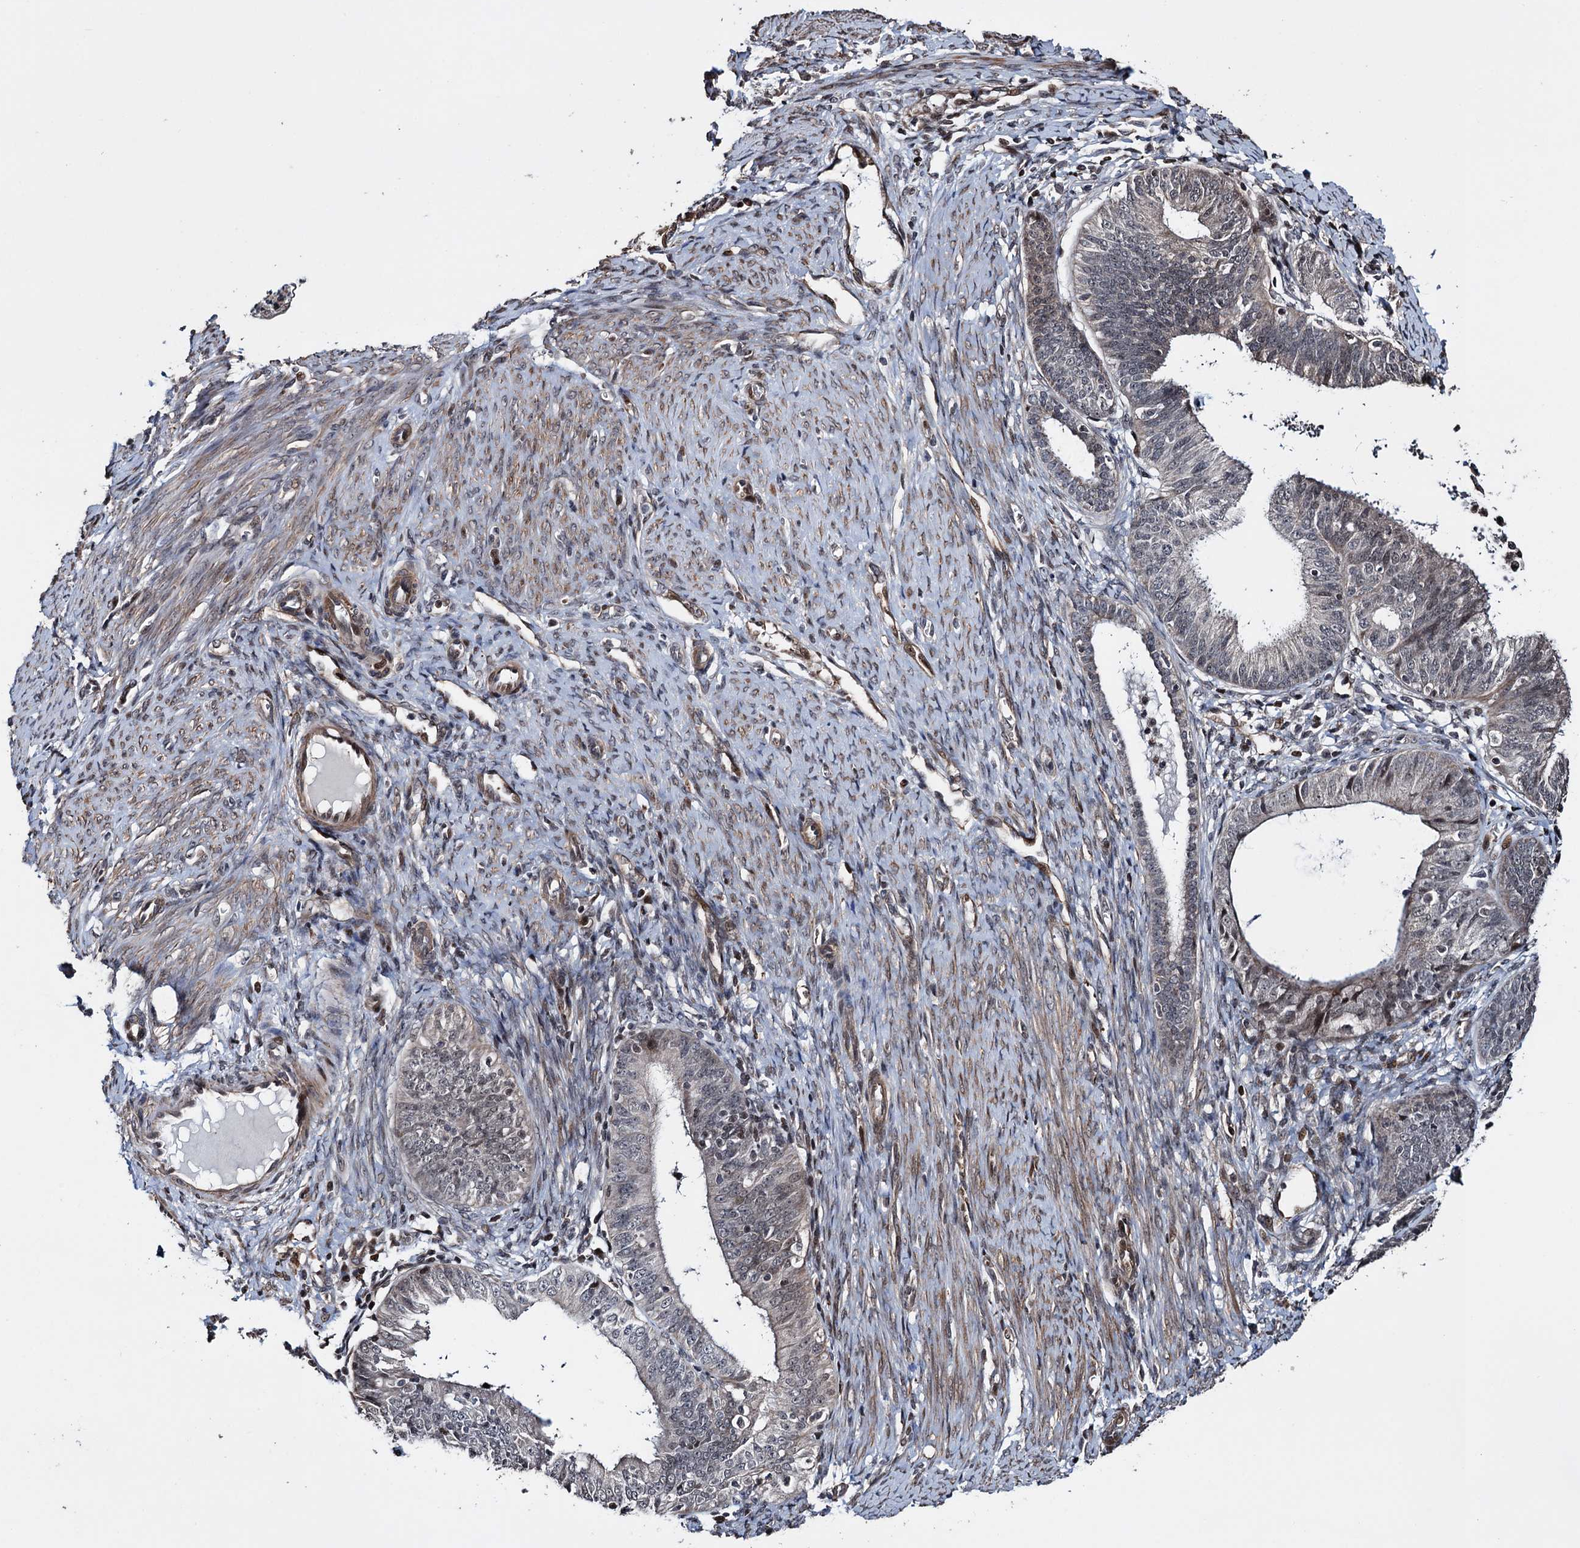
{"staining": {"intensity": "weak", "quantity": "<25%", "location": "nuclear"}, "tissue": "endometrial cancer", "cell_type": "Tumor cells", "image_type": "cancer", "snomed": [{"axis": "morphology", "description": "Adenocarcinoma, NOS"}, {"axis": "topography", "description": "Endometrium"}], "caption": "Adenocarcinoma (endometrial) was stained to show a protein in brown. There is no significant expression in tumor cells.", "gene": "EYA4", "patient": {"sex": "female", "age": 51}}